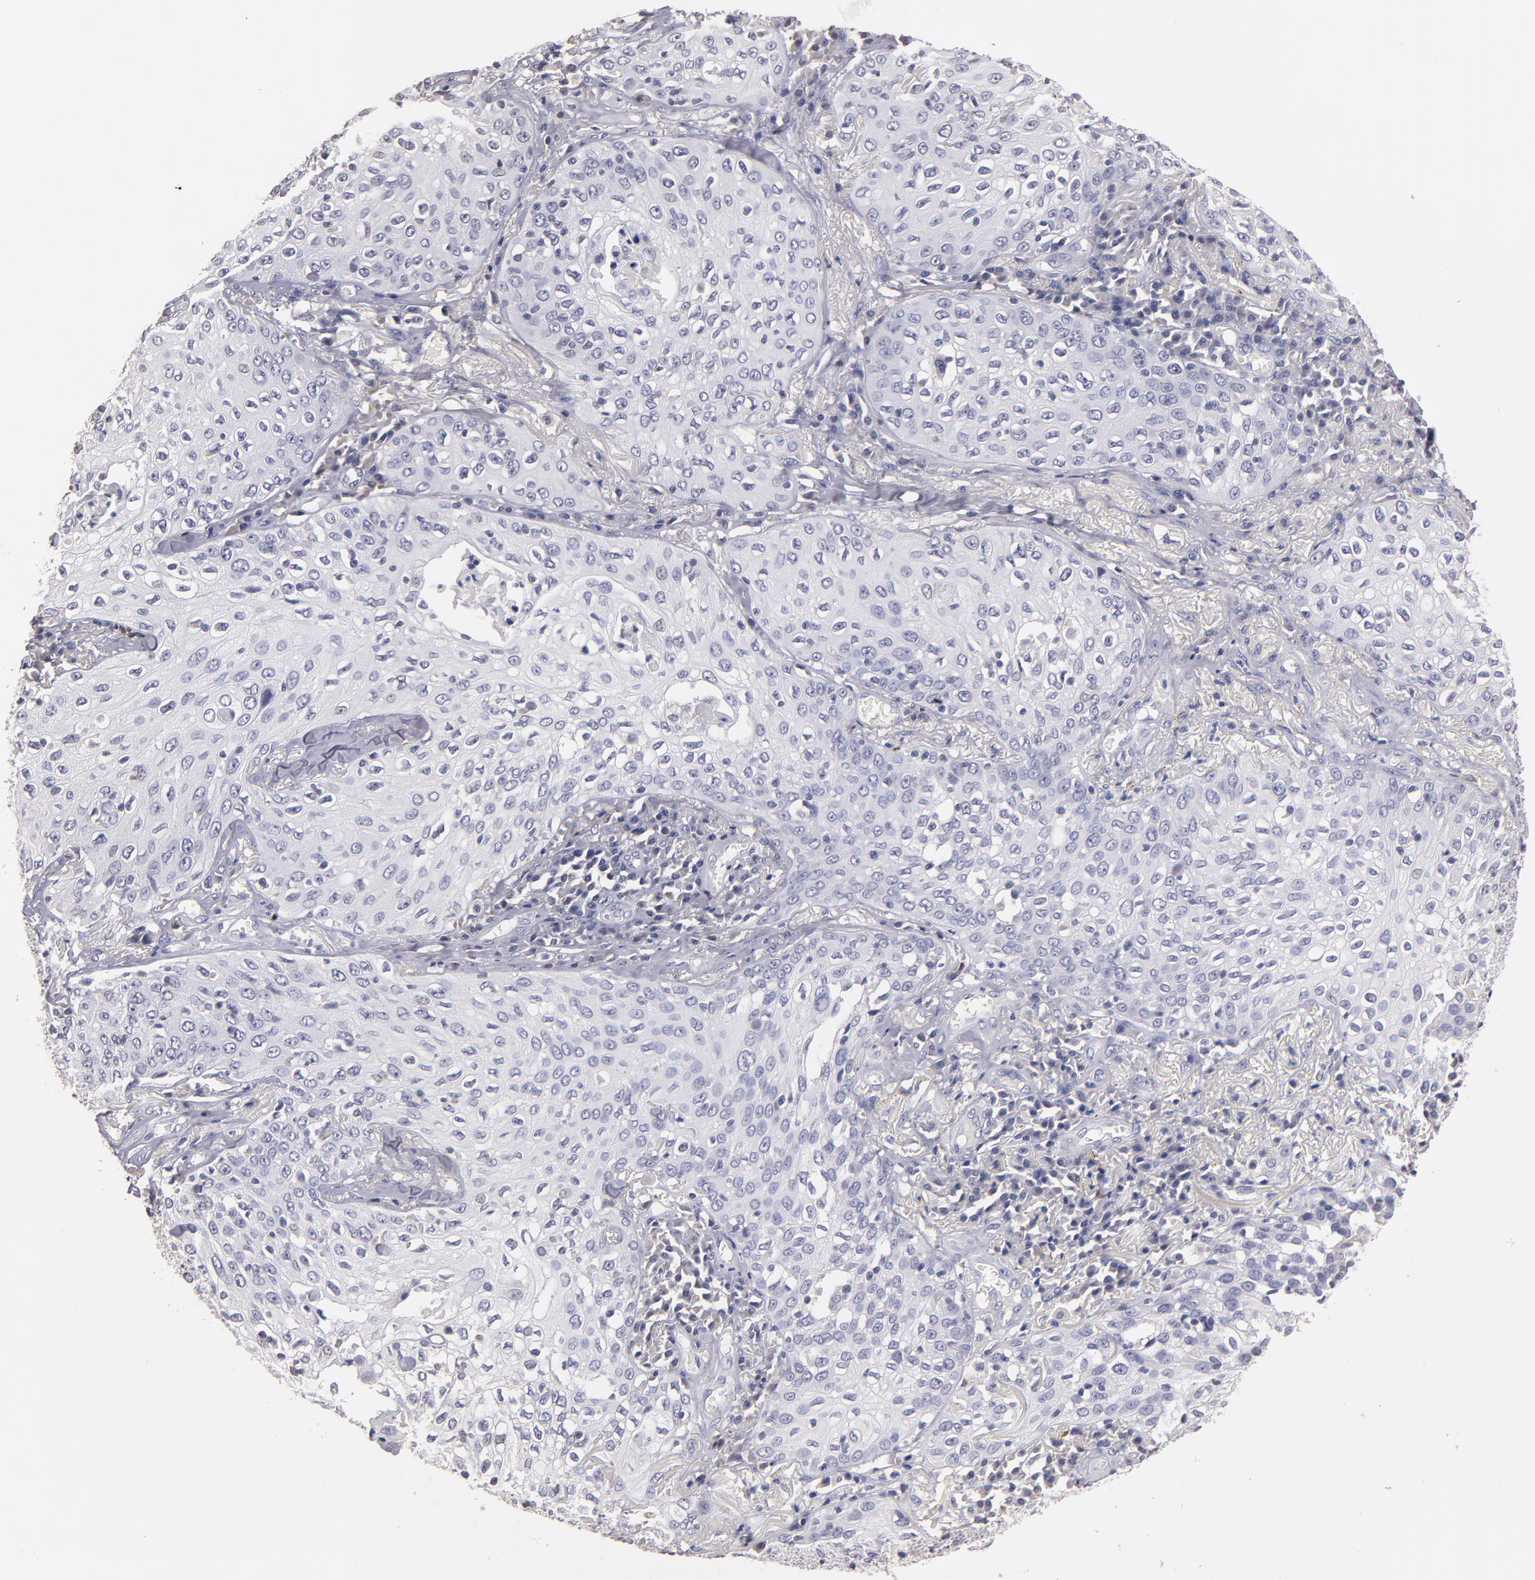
{"staining": {"intensity": "negative", "quantity": "none", "location": "none"}, "tissue": "skin cancer", "cell_type": "Tumor cells", "image_type": "cancer", "snomed": [{"axis": "morphology", "description": "Squamous cell carcinoma, NOS"}, {"axis": "topography", "description": "Skin"}], "caption": "The immunohistochemistry (IHC) histopathology image has no significant staining in tumor cells of skin squamous cell carcinoma tissue. The staining was performed using DAB (3,3'-diaminobenzidine) to visualize the protein expression in brown, while the nuclei were stained in blue with hematoxylin (Magnification: 20x).", "gene": "SOX10", "patient": {"sex": "male", "age": 65}}